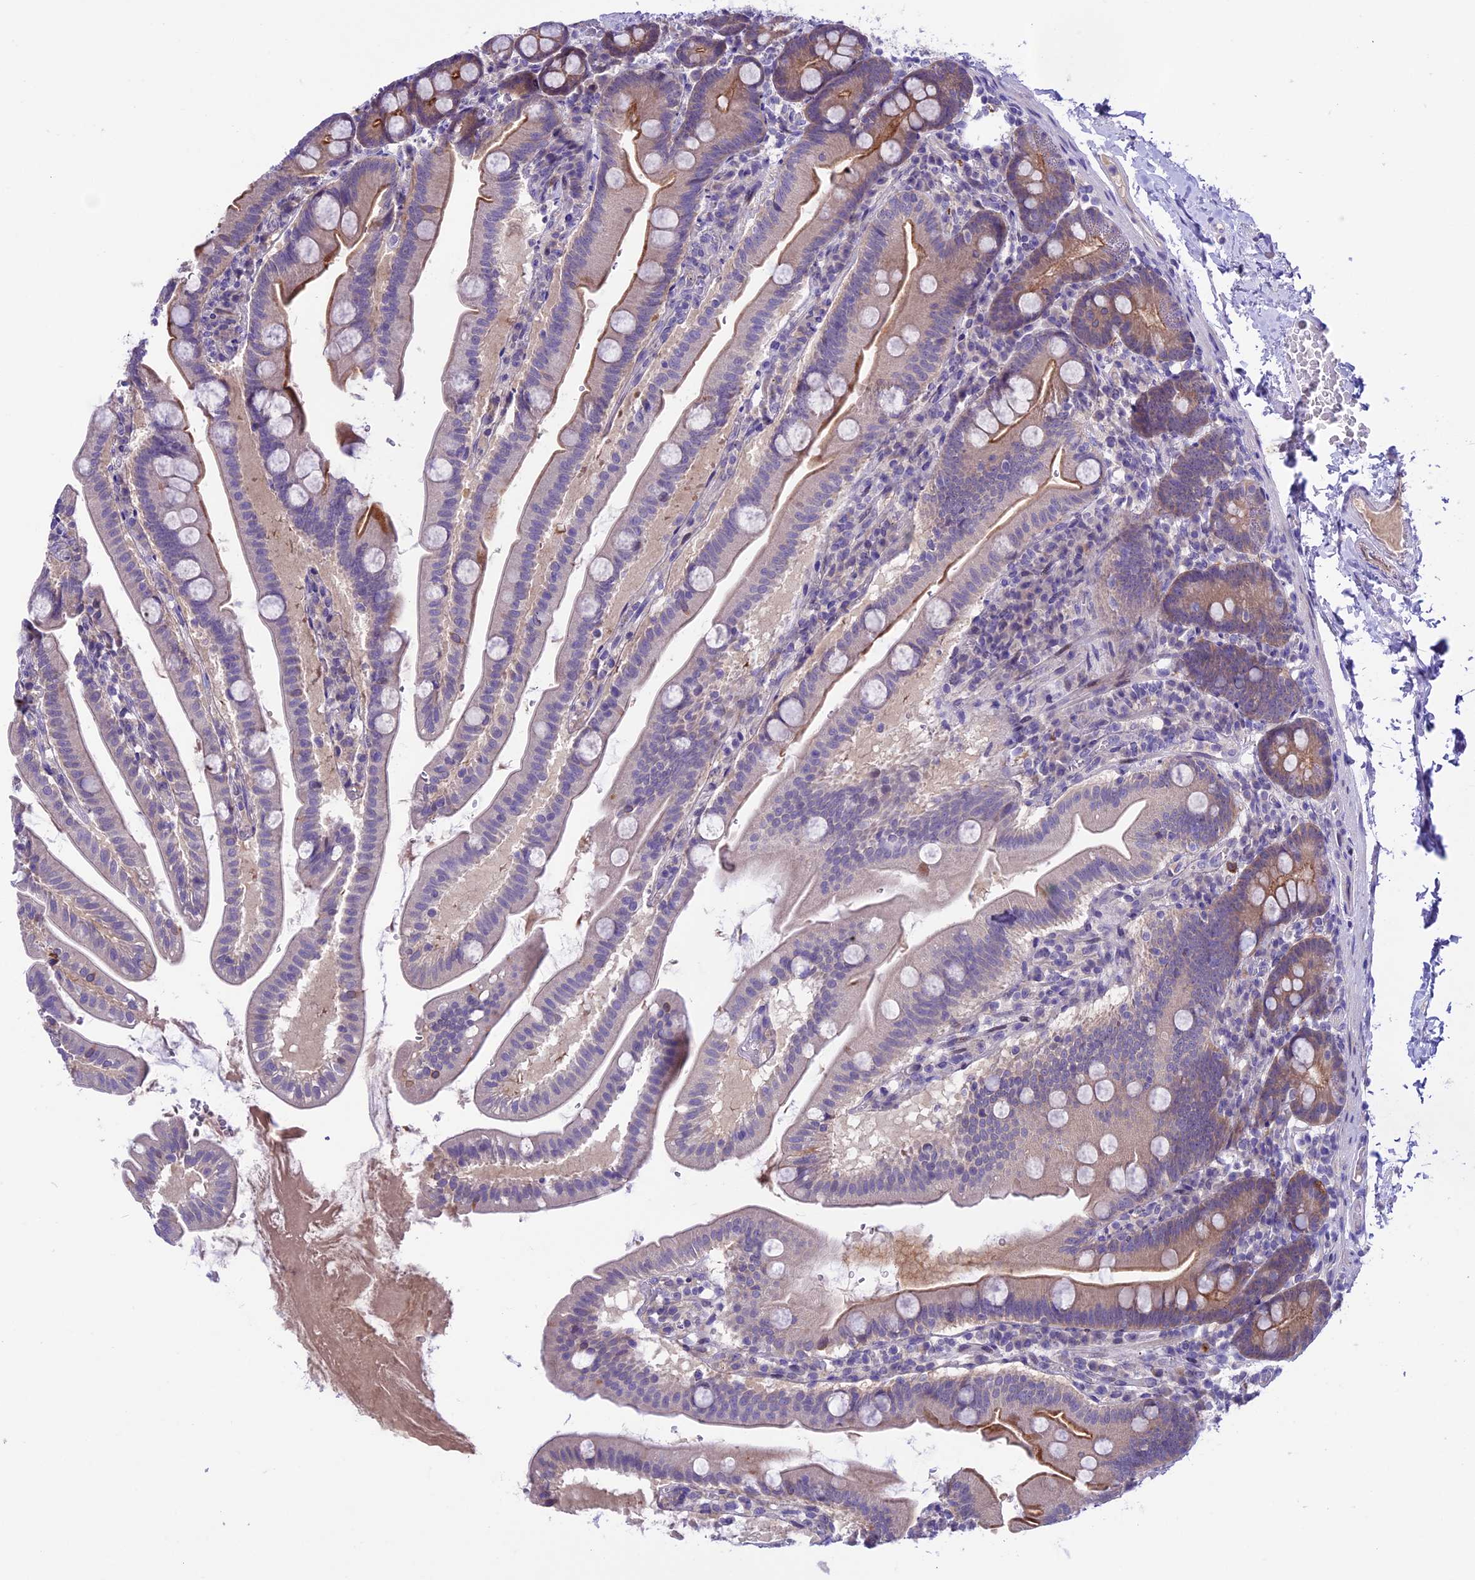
{"staining": {"intensity": "moderate", "quantity": "<25%", "location": "cytoplasmic/membranous"}, "tissue": "small intestine", "cell_type": "Glandular cells", "image_type": "normal", "snomed": [{"axis": "morphology", "description": "Normal tissue, NOS"}, {"axis": "topography", "description": "Small intestine"}], "caption": "Moderate cytoplasmic/membranous expression is identified in approximately <25% of glandular cells in normal small intestine. (Brightfield microscopy of DAB IHC at high magnification).", "gene": "XKR7", "patient": {"sex": "female", "age": 68}}